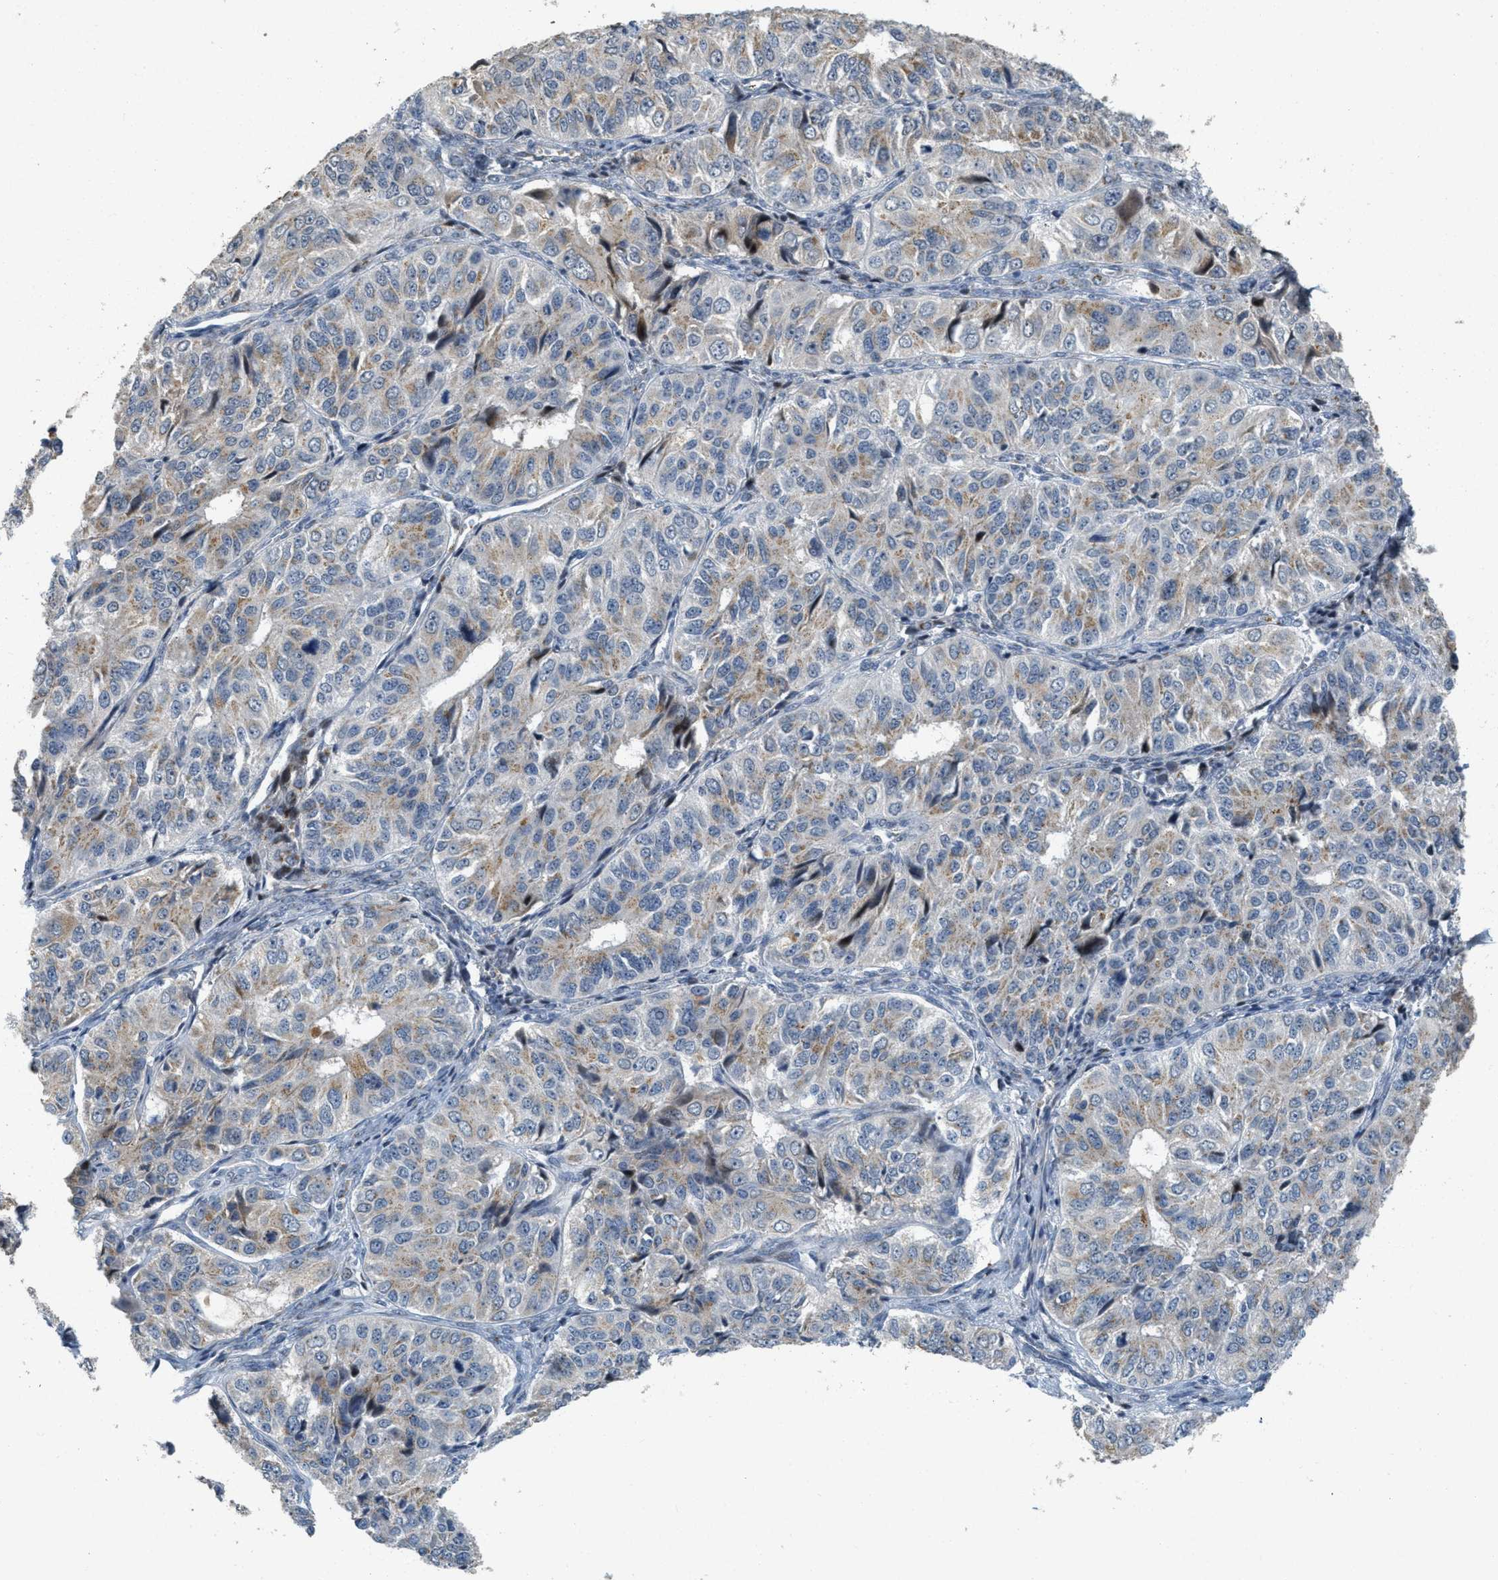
{"staining": {"intensity": "weak", "quantity": "25%-75%", "location": "cytoplasmic/membranous"}, "tissue": "ovarian cancer", "cell_type": "Tumor cells", "image_type": "cancer", "snomed": [{"axis": "morphology", "description": "Carcinoma, endometroid"}, {"axis": "topography", "description": "Ovary"}], "caption": "The immunohistochemical stain labels weak cytoplasmic/membranous staining in tumor cells of endometroid carcinoma (ovarian) tissue.", "gene": "ZFPL1", "patient": {"sex": "female", "age": 51}}